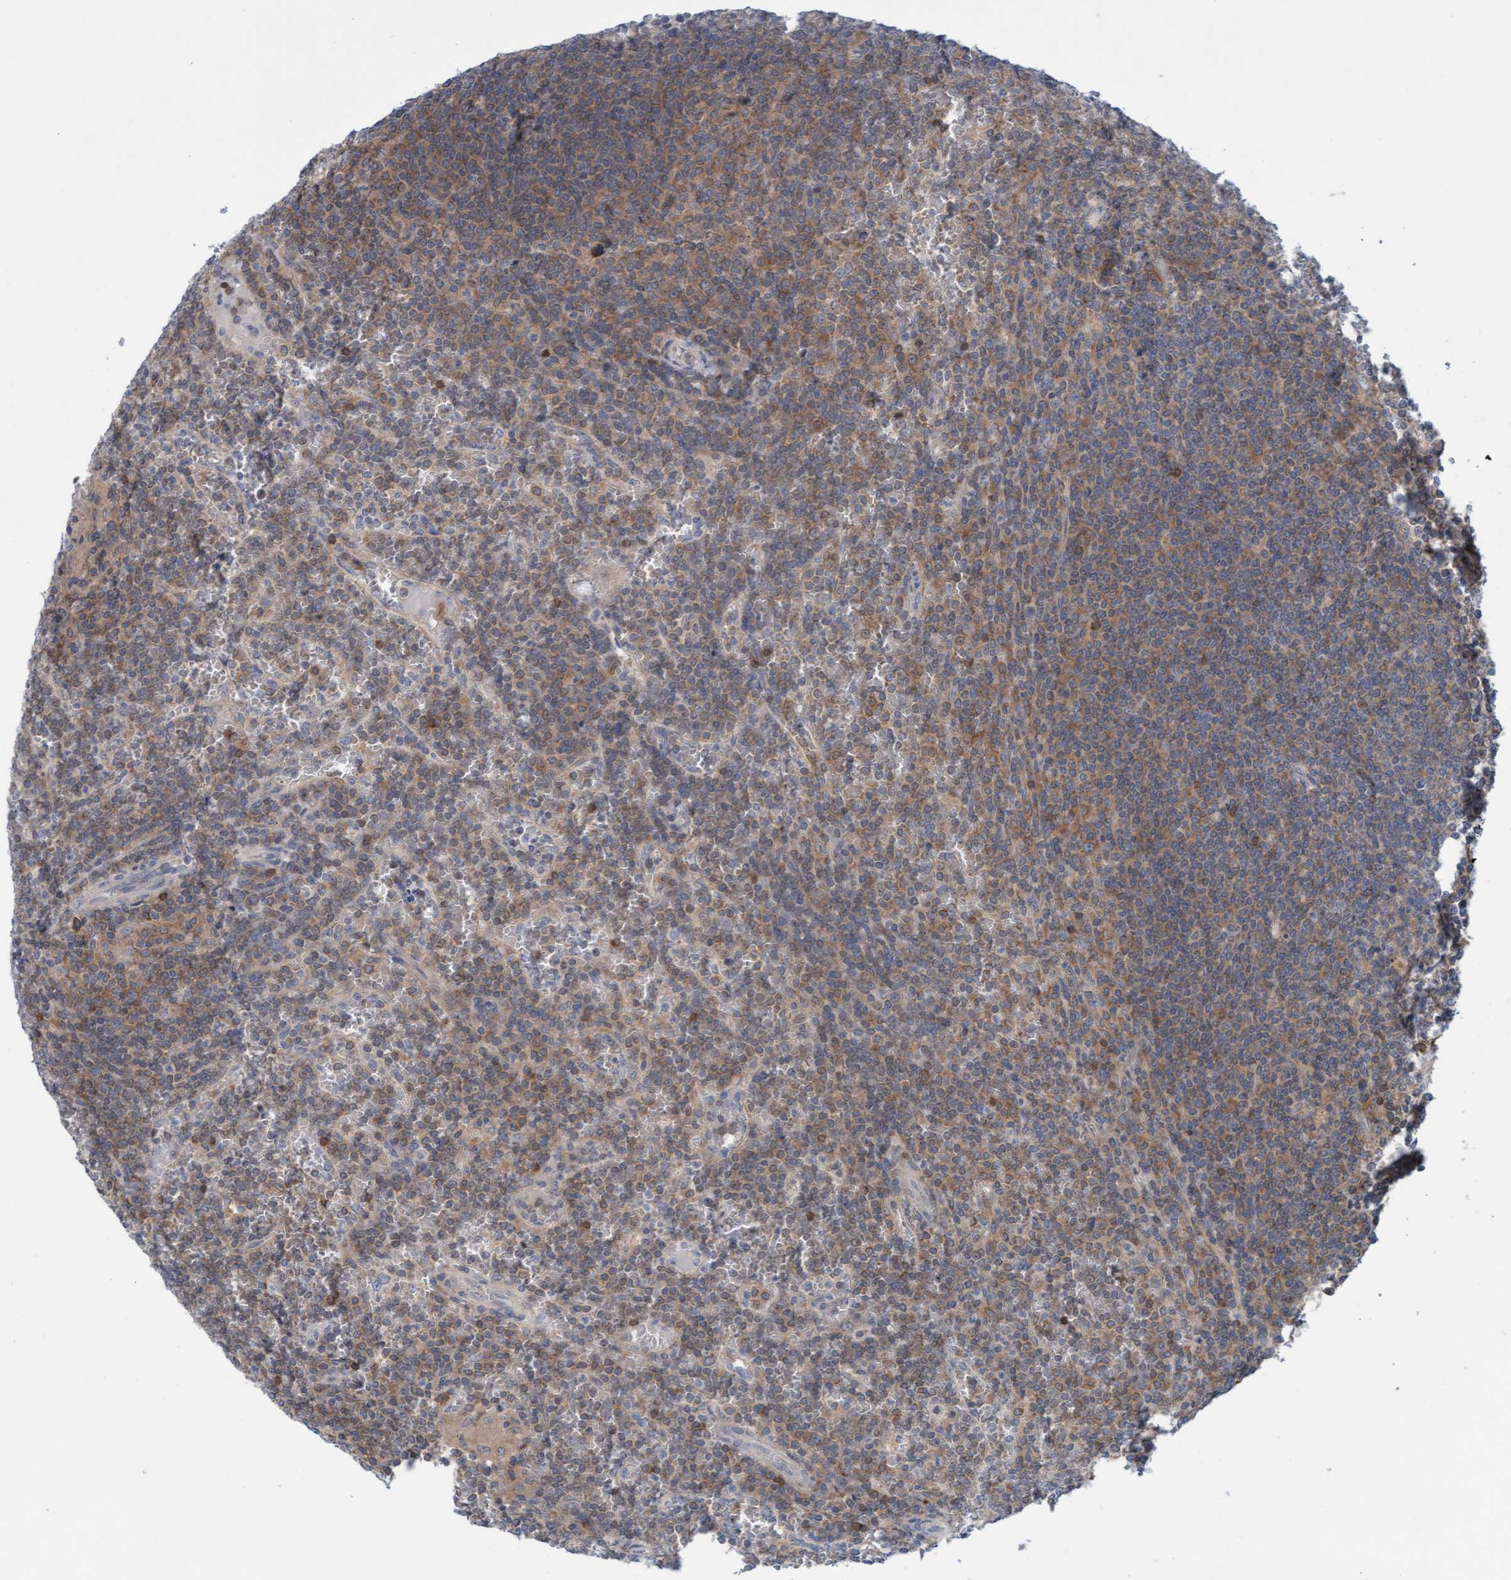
{"staining": {"intensity": "moderate", "quantity": "25%-75%", "location": "cytoplasmic/membranous"}, "tissue": "lymphoma", "cell_type": "Tumor cells", "image_type": "cancer", "snomed": [{"axis": "morphology", "description": "Malignant lymphoma, non-Hodgkin's type, Low grade"}, {"axis": "topography", "description": "Spleen"}], "caption": "Immunohistochemistry (IHC) histopathology image of neoplastic tissue: human malignant lymphoma, non-Hodgkin's type (low-grade) stained using immunohistochemistry (IHC) exhibits medium levels of moderate protein expression localized specifically in the cytoplasmic/membranous of tumor cells, appearing as a cytoplasmic/membranous brown color.", "gene": "KLHL25", "patient": {"sex": "female", "age": 19}}